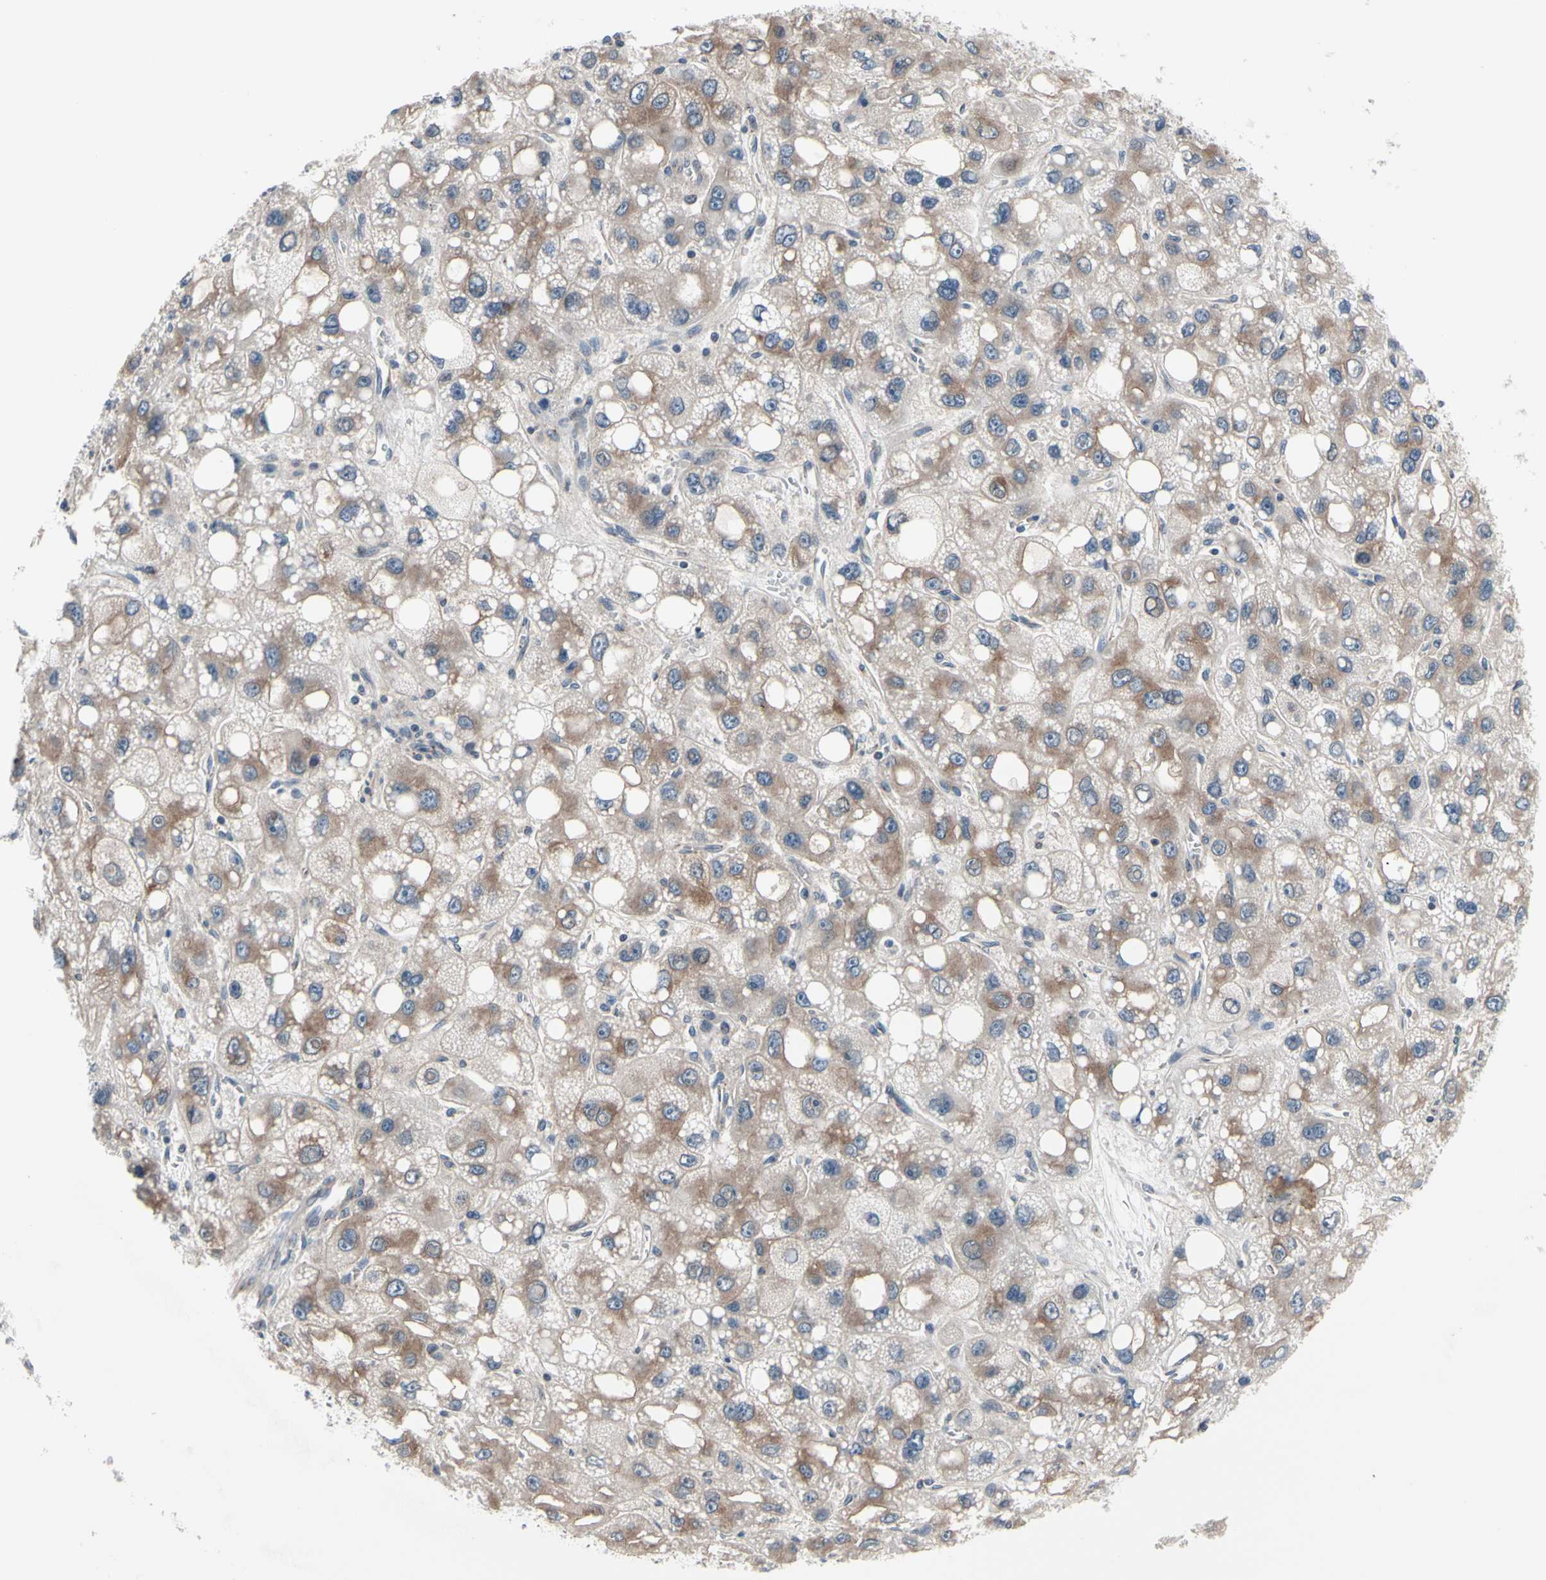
{"staining": {"intensity": "moderate", "quantity": ">75%", "location": "cytoplasmic/membranous"}, "tissue": "liver cancer", "cell_type": "Tumor cells", "image_type": "cancer", "snomed": [{"axis": "morphology", "description": "Carcinoma, Hepatocellular, NOS"}, {"axis": "topography", "description": "Liver"}], "caption": "Immunohistochemical staining of human liver hepatocellular carcinoma exhibits medium levels of moderate cytoplasmic/membranous expression in about >75% of tumor cells.", "gene": "PRKAR2B", "patient": {"sex": "male", "age": 55}}